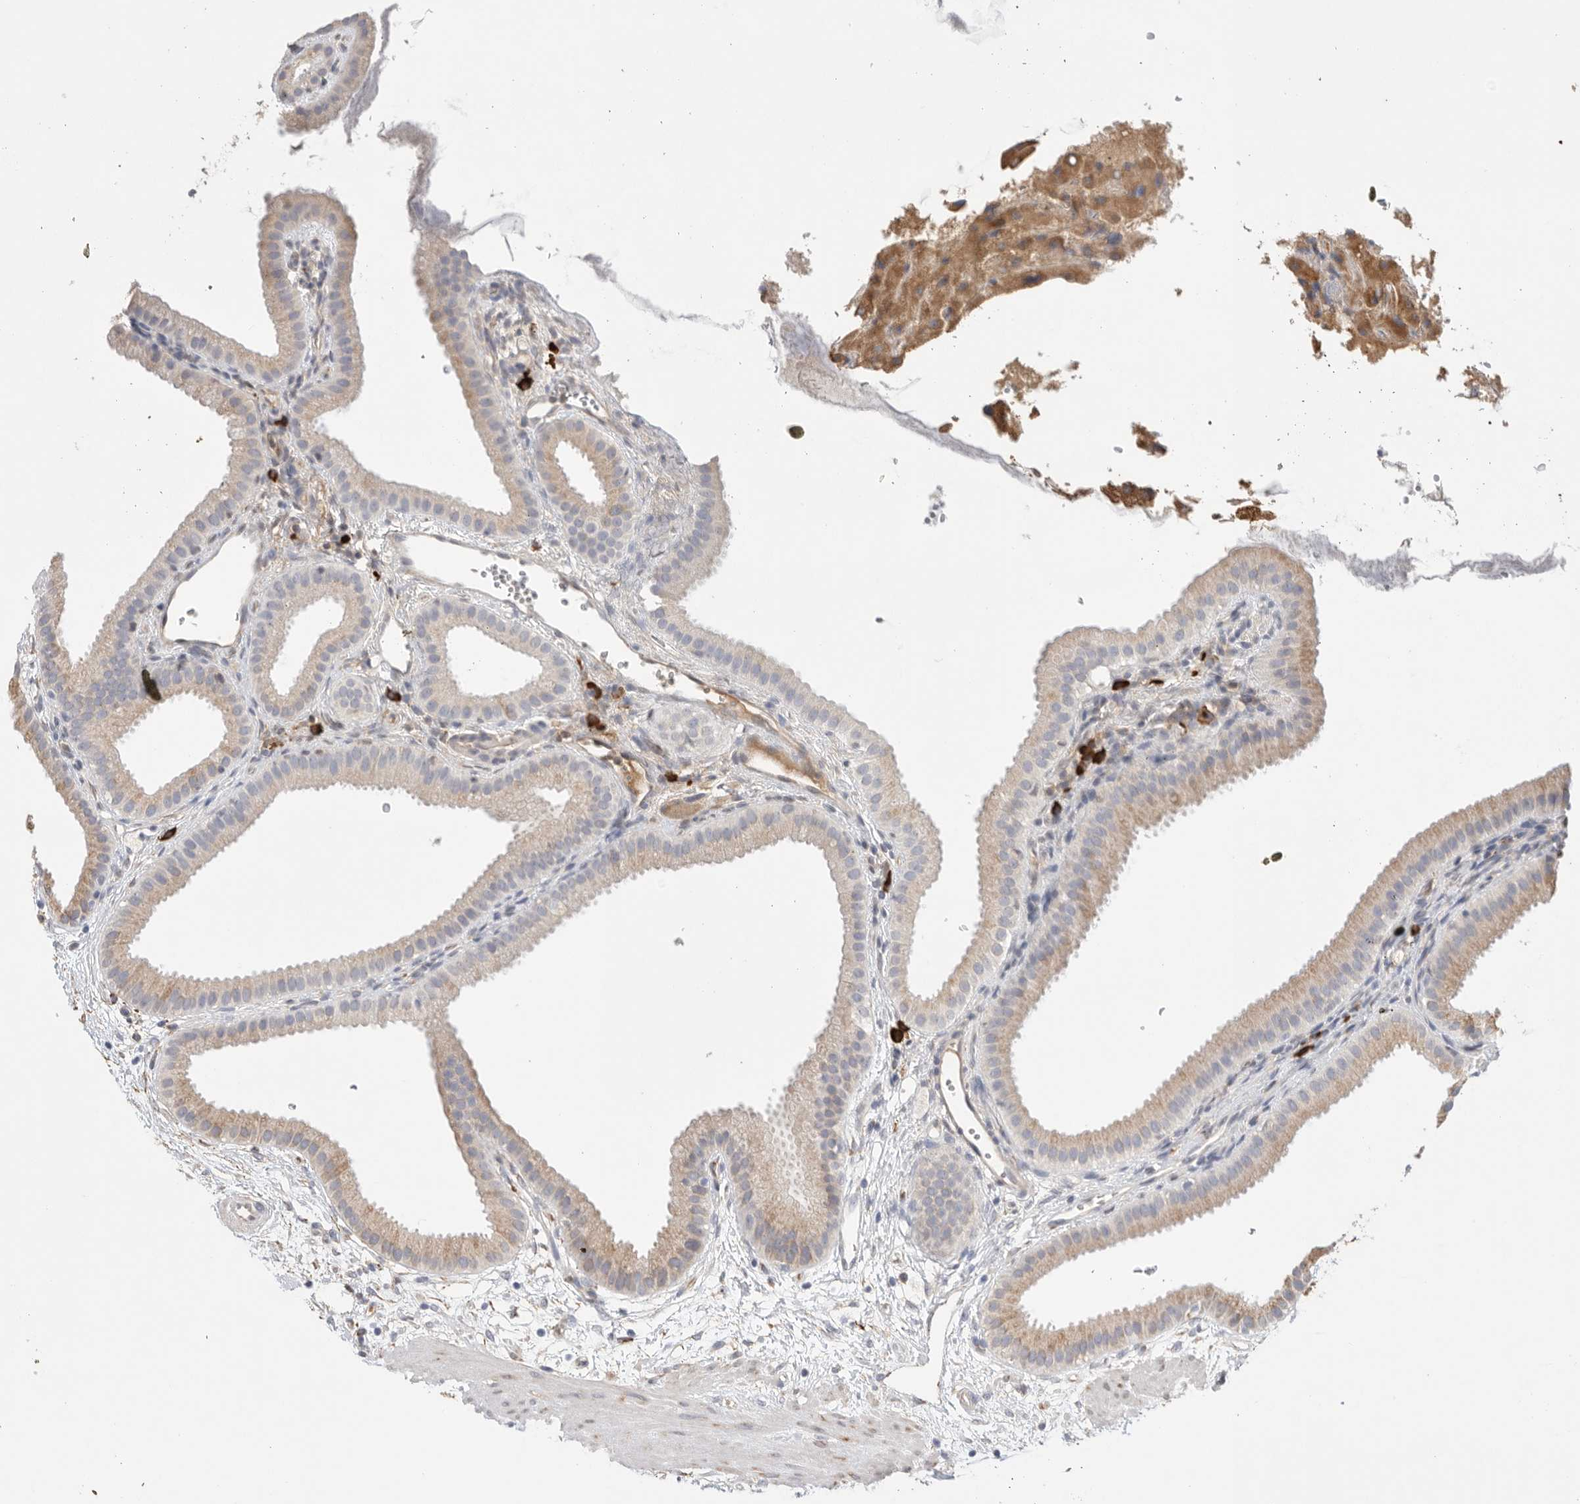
{"staining": {"intensity": "moderate", "quantity": "25%-75%", "location": "cytoplasmic/membranous"}, "tissue": "gallbladder", "cell_type": "Glandular cells", "image_type": "normal", "snomed": [{"axis": "morphology", "description": "Normal tissue, NOS"}, {"axis": "topography", "description": "Gallbladder"}], "caption": "The histopathology image displays immunohistochemical staining of normal gallbladder. There is moderate cytoplasmic/membranous expression is present in approximately 25%-75% of glandular cells. (brown staining indicates protein expression, while blue staining denotes nuclei).", "gene": "BLOC1S5", "patient": {"sex": "female", "age": 64}}